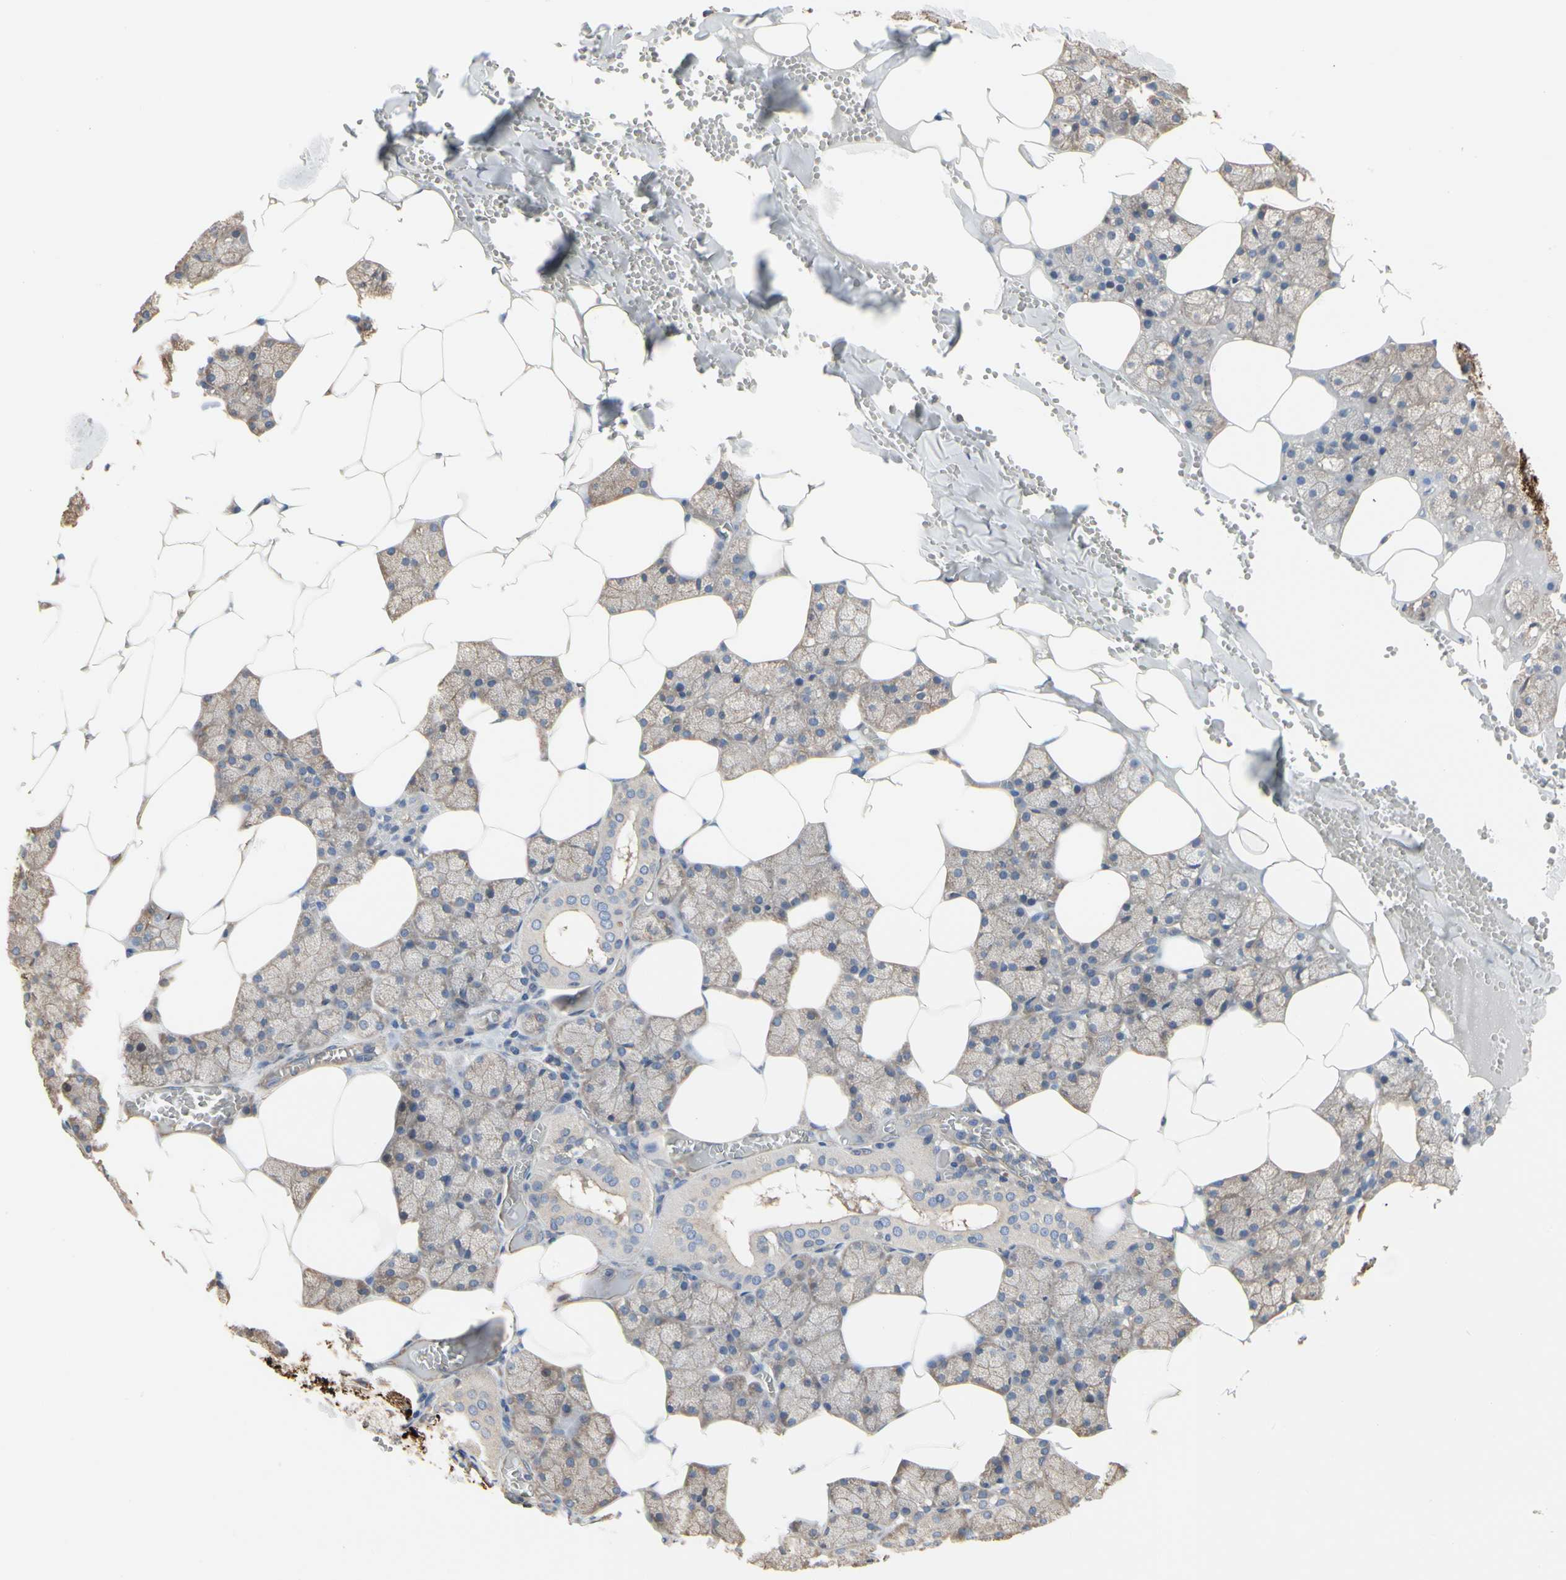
{"staining": {"intensity": "weak", "quantity": ">75%", "location": "cytoplasmic/membranous"}, "tissue": "salivary gland", "cell_type": "Glandular cells", "image_type": "normal", "snomed": [{"axis": "morphology", "description": "Normal tissue, NOS"}, {"axis": "topography", "description": "Salivary gland"}], "caption": "Immunohistochemistry (IHC) photomicrograph of benign salivary gland: human salivary gland stained using immunohistochemistry reveals low levels of weak protein expression localized specifically in the cytoplasmic/membranous of glandular cells, appearing as a cytoplasmic/membranous brown color.", "gene": "PDZK1", "patient": {"sex": "male", "age": 62}}